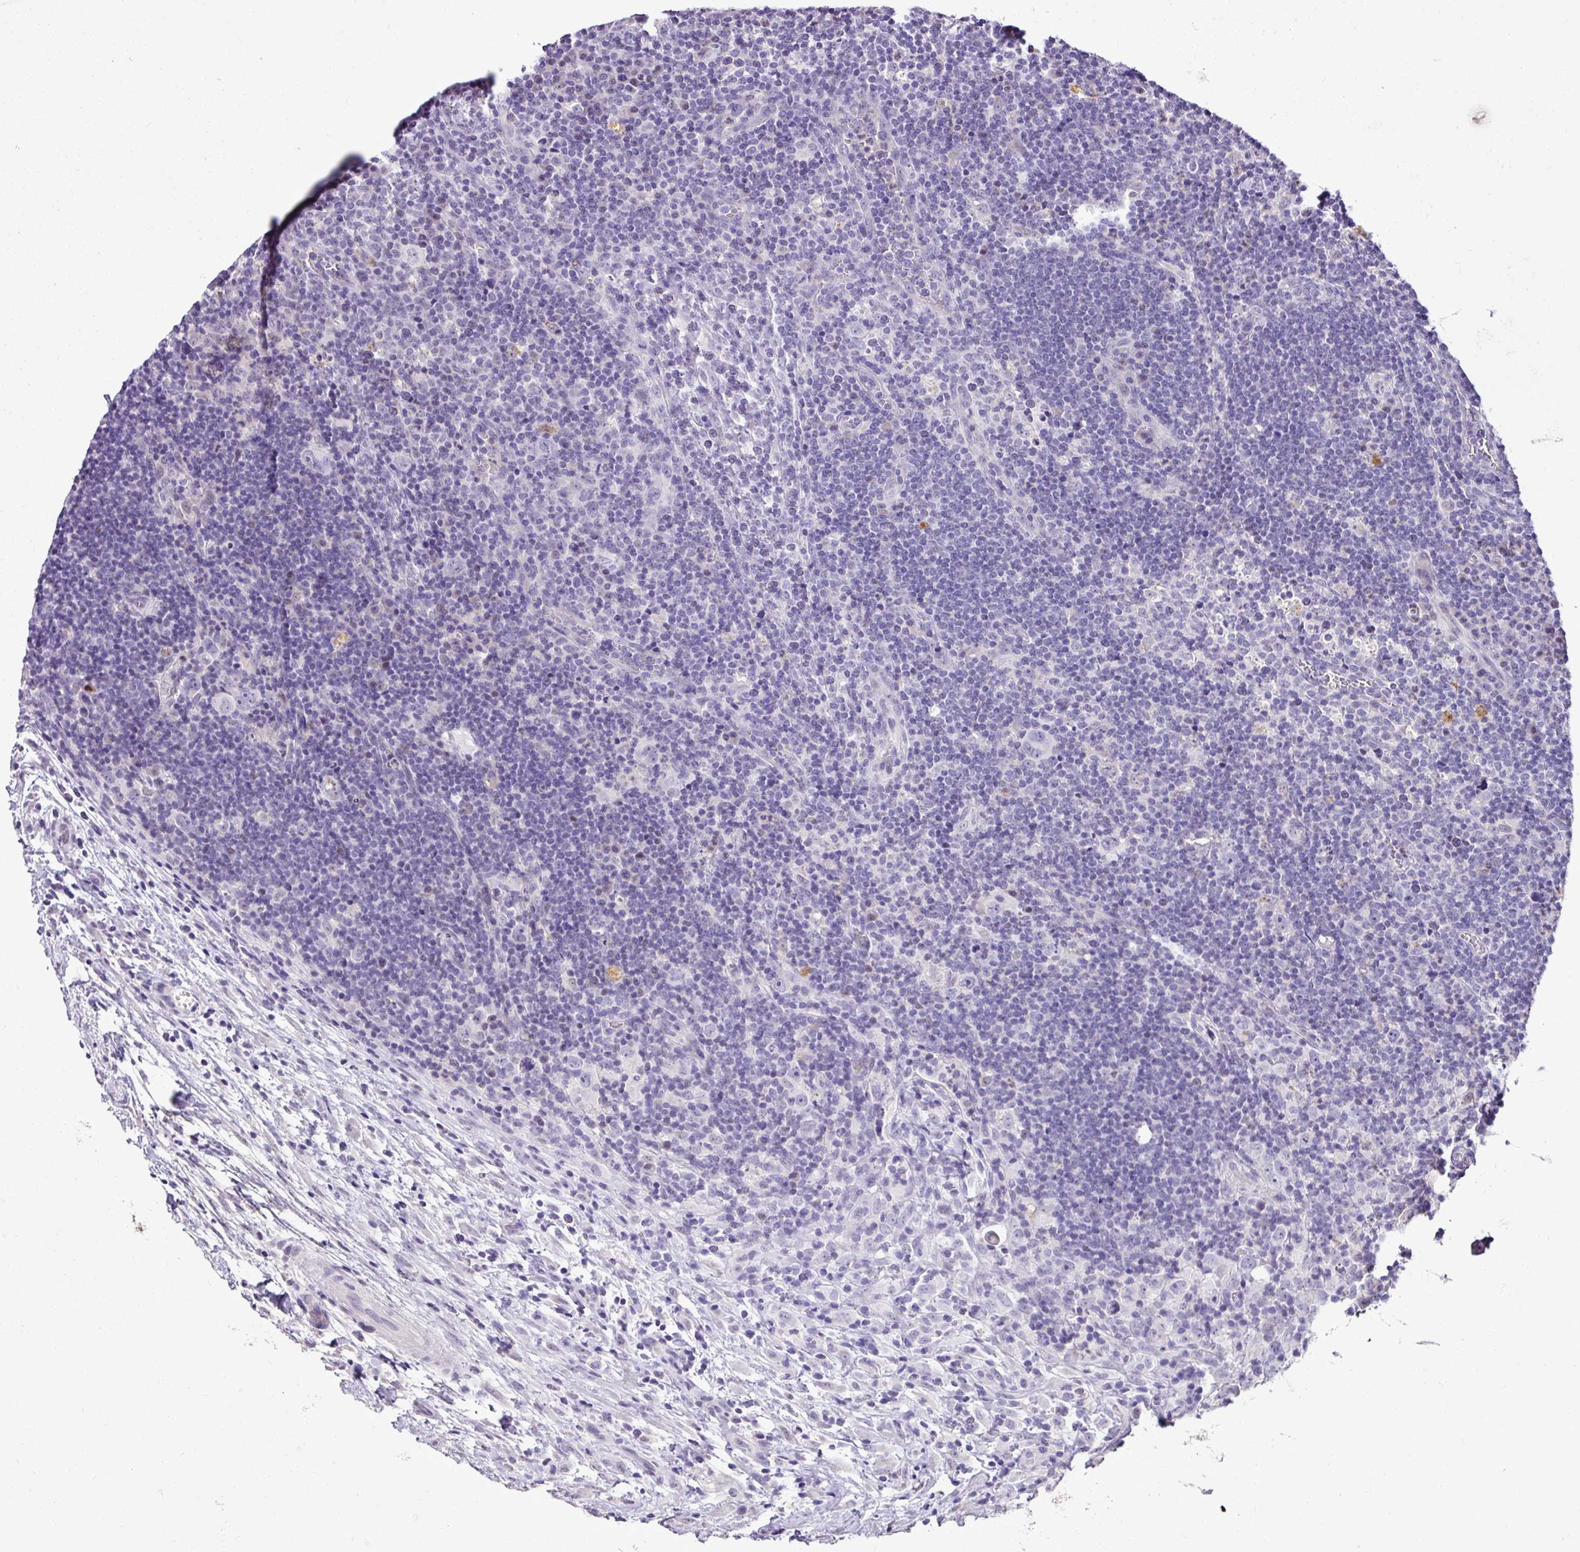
{"staining": {"intensity": "negative", "quantity": "none", "location": "none"}, "tissue": "lymphoma", "cell_type": "Tumor cells", "image_type": "cancer", "snomed": [{"axis": "morphology", "description": "Hodgkin's disease, NOS"}, {"axis": "topography", "description": "Lymph node"}], "caption": "Lymphoma stained for a protein using immunohistochemistry (IHC) exhibits no positivity tumor cells.", "gene": "ESR1", "patient": {"sex": "female", "age": 18}}